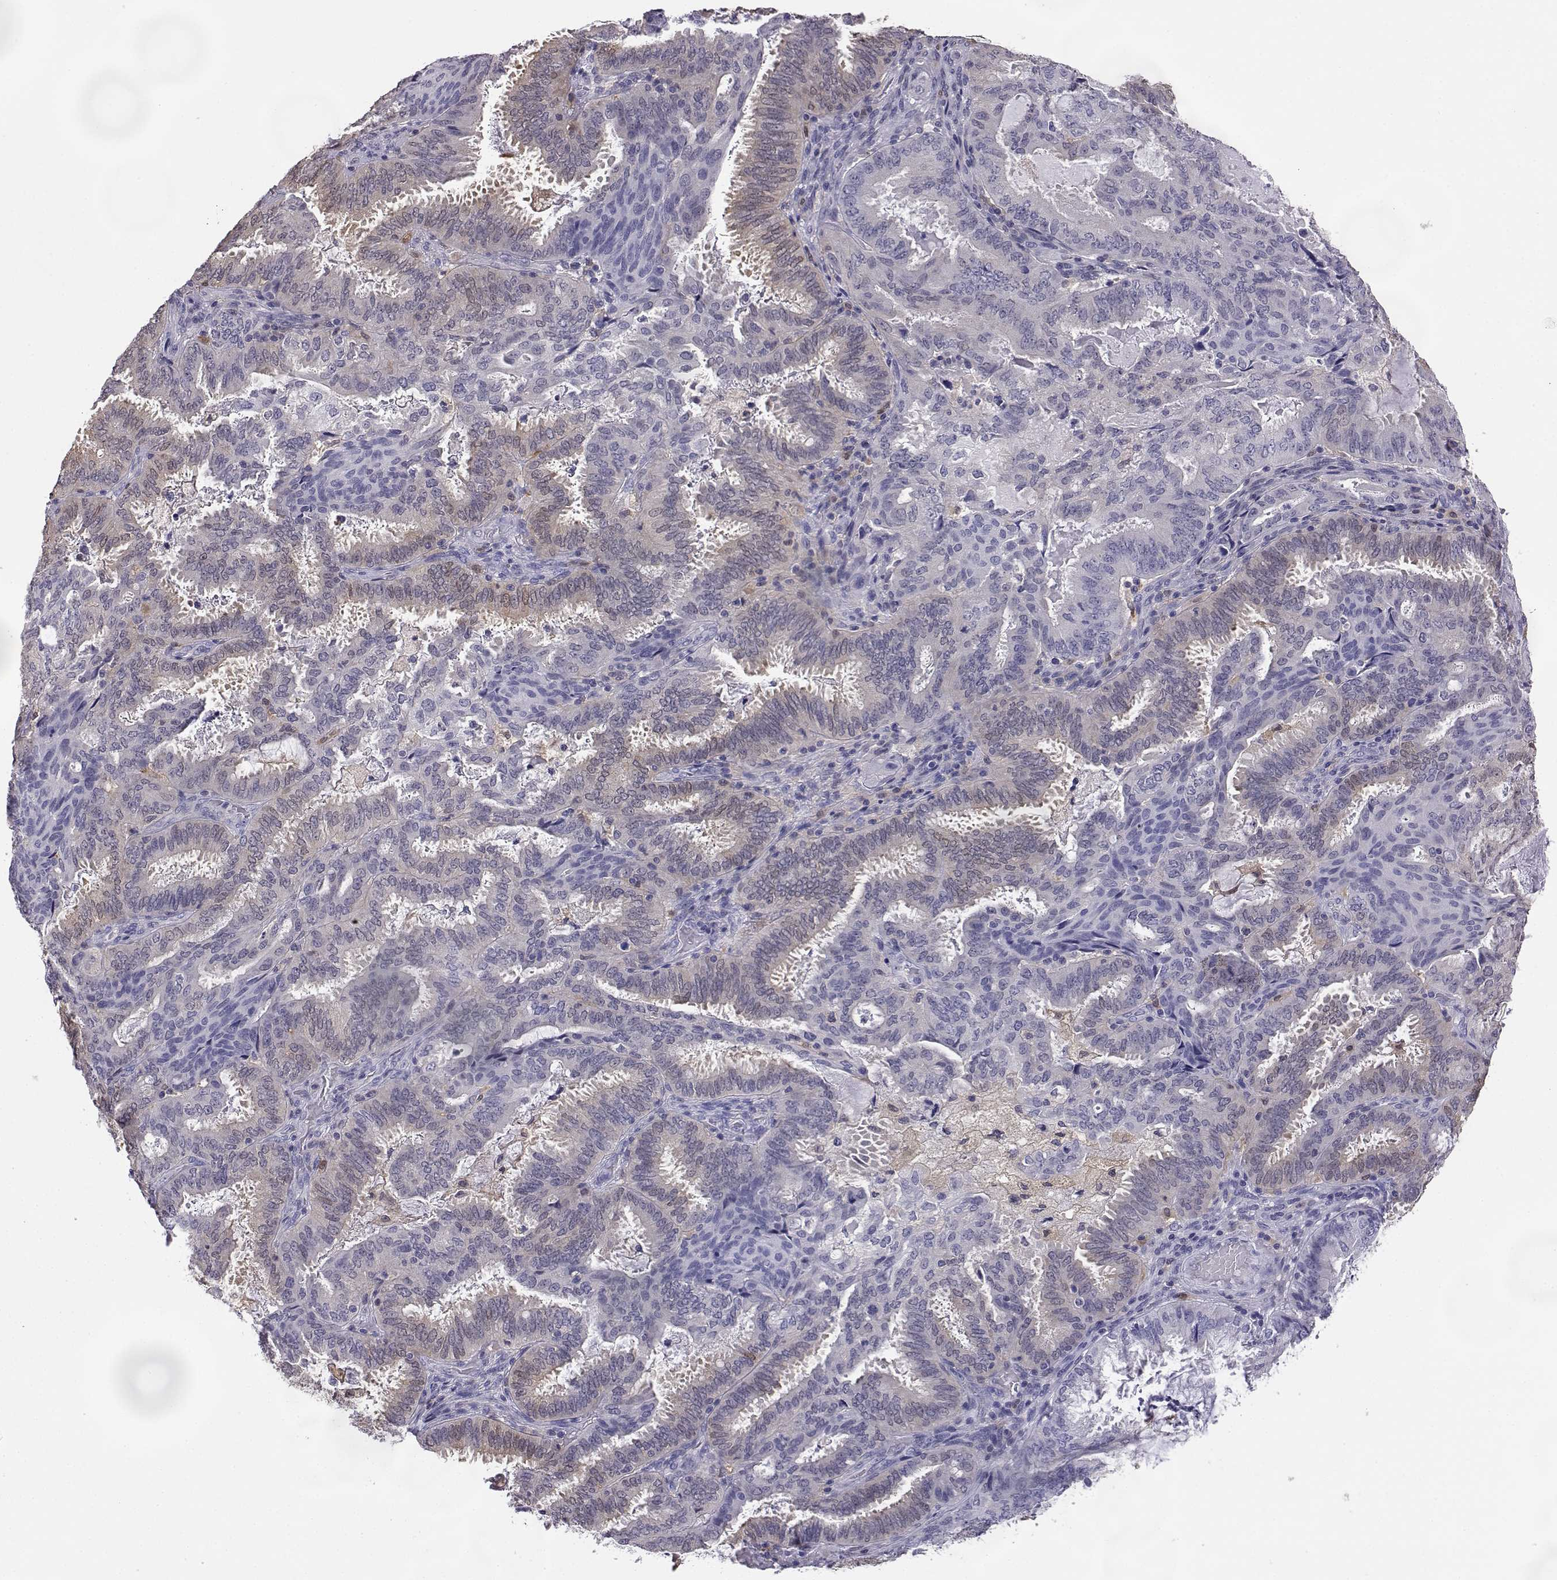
{"staining": {"intensity": "negative", "quantity": "none", "location": "none"}, "tissue": "ovarian cancer", "cell_type": "Tumor cells", "image_type": "cancer", "snomed": [{"axis": "morphology", "description": "Carcinoma, endometroid"}, {"axis": "topography", "description": "Ovary"}], "caption": "An image of endometroid carcinoma (ovarian) stained for a protein demonstrates no brown staining in tumor cells.", "gene": "AKR1B1", "patient": {"sex": "female", "age": 41}}